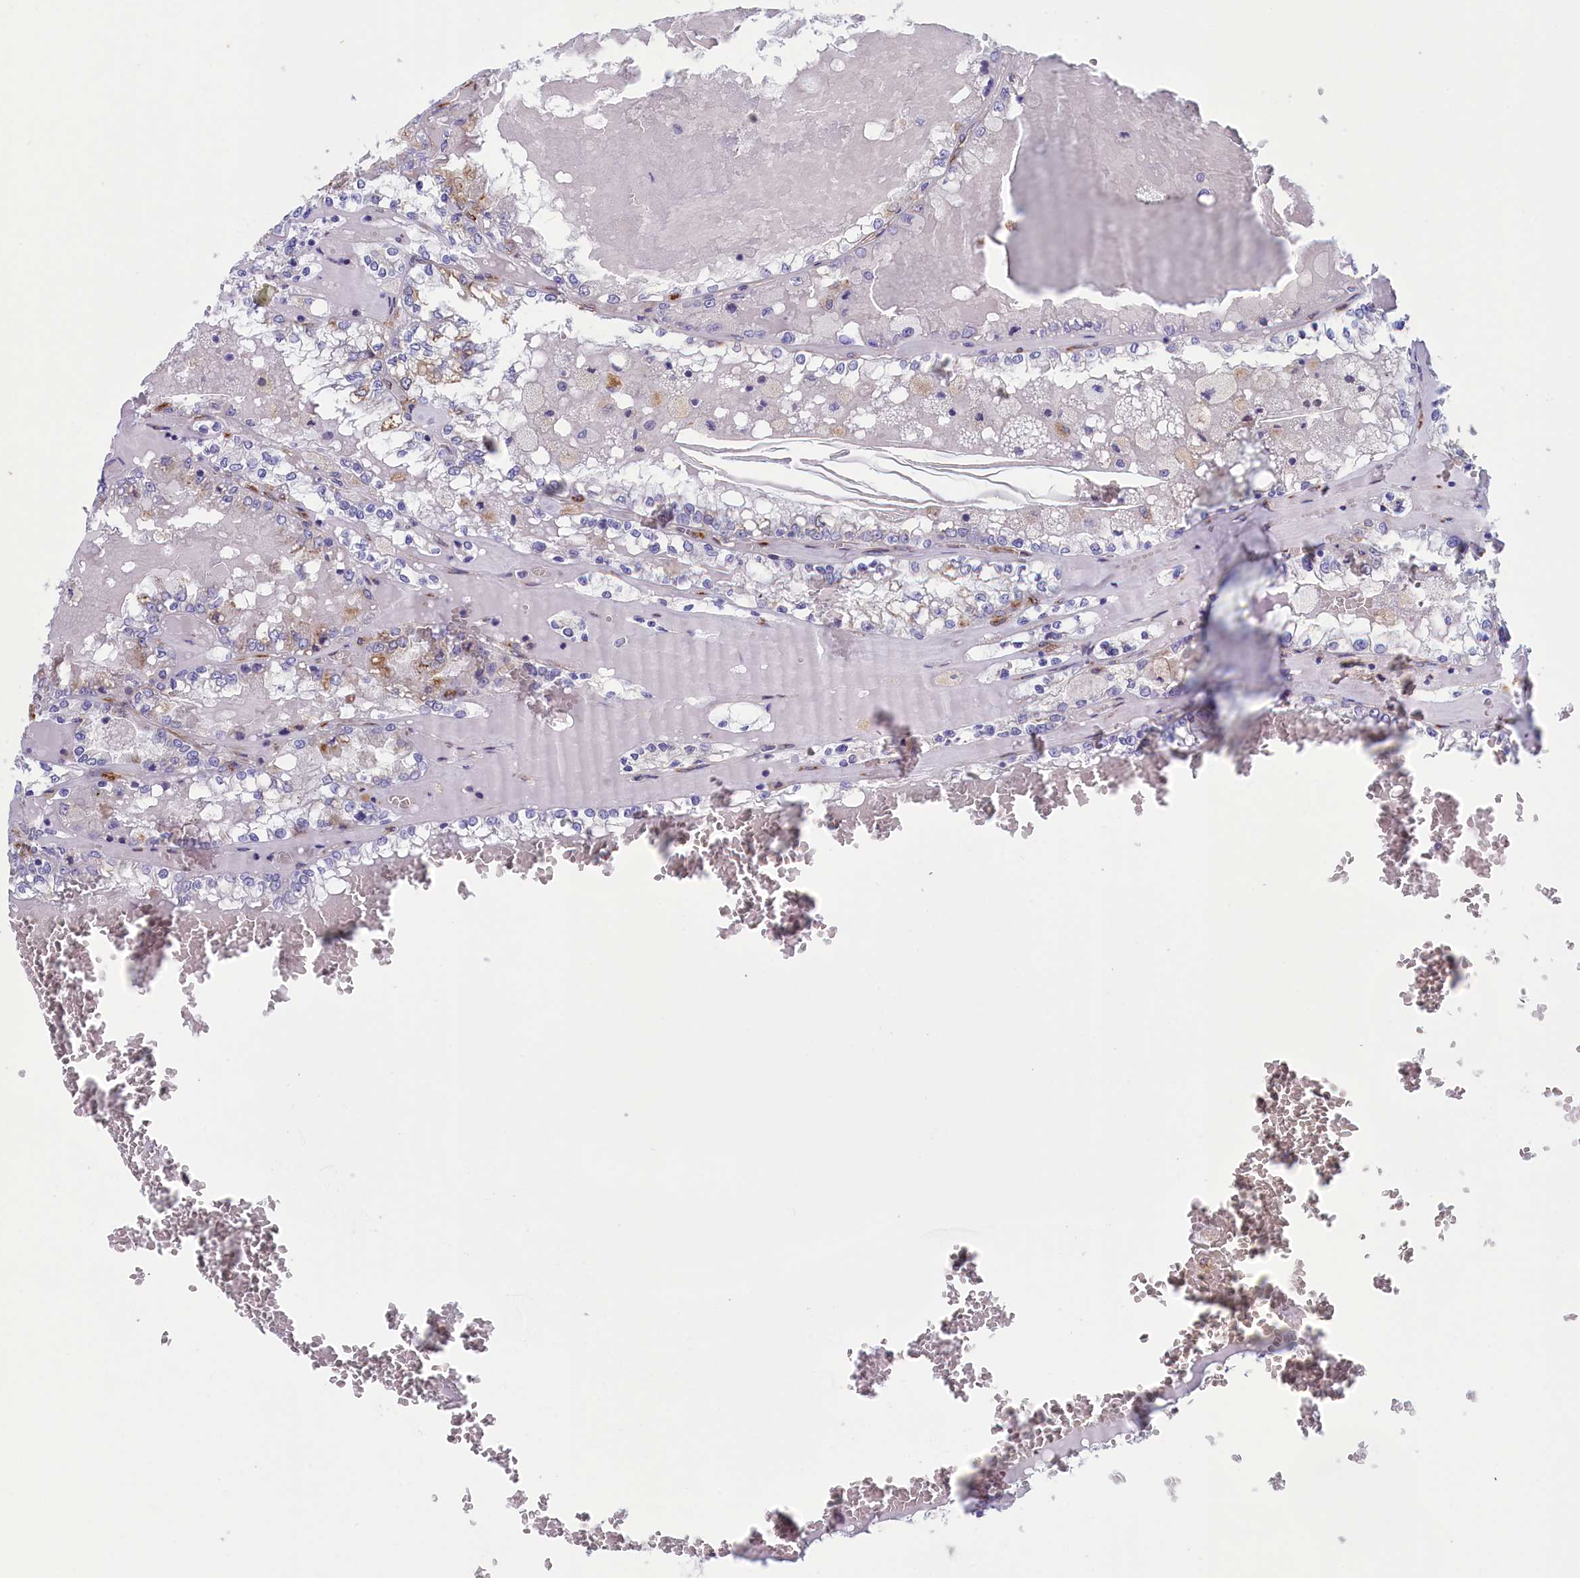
{"staining": {"intensity": "moderate", "quantity": "<25%", "location": "cytoplasmic/membranous"}, "tissue": "renal cancer", "cell_type": "Tumor cells", "image_type": "cancer", "snomed": [{"axis": "morphology", "description": "Adenocarcinoma, NOS"}, {"axis": "topography", "description": "Kidney"}], "caption": "Adenocarcinoma (renal) stained with a protein marker displays moderate staining in tumor cells.", "gene": "CCDC68", "patient": {"sex": "female", "age": 56}}